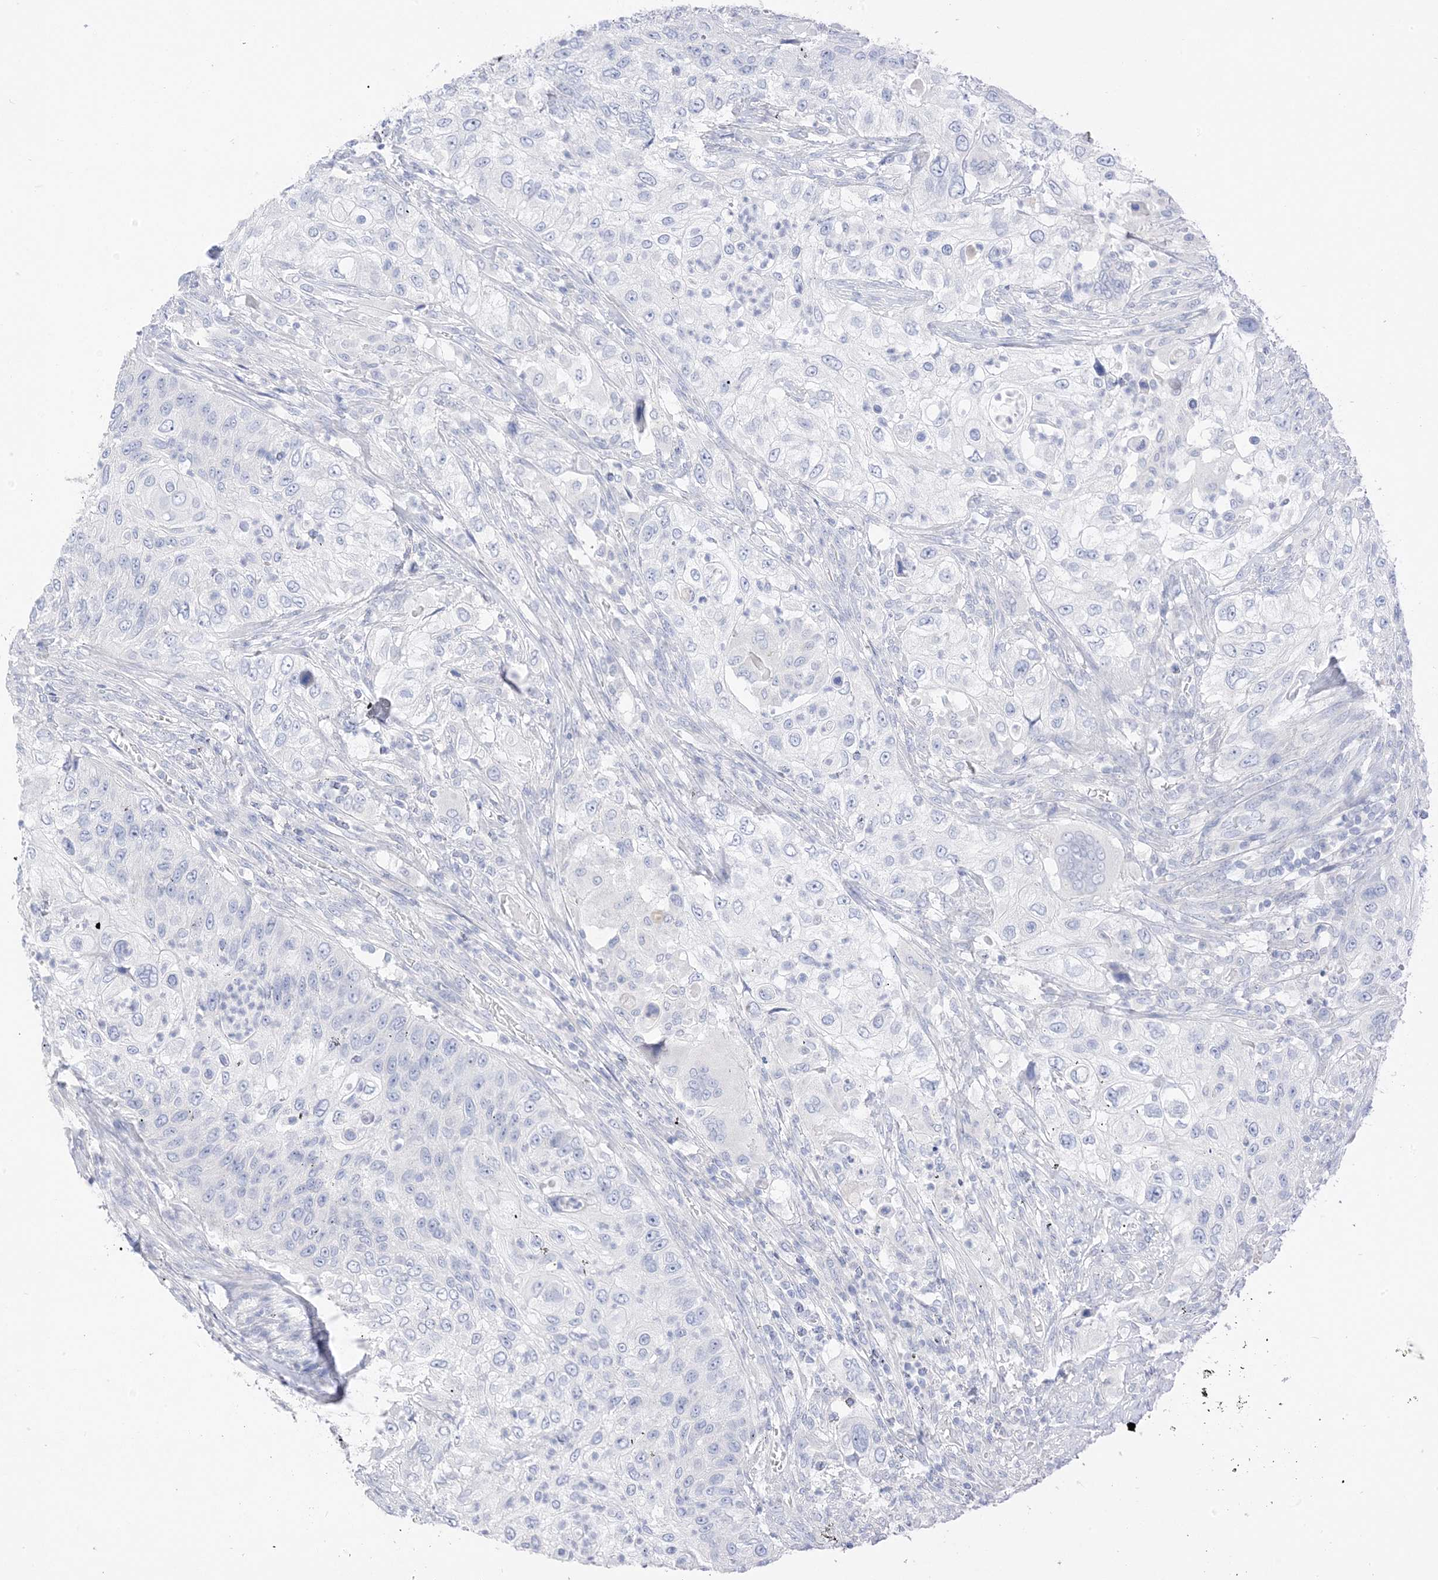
{"staining": {"intensity": "negative", "quantity": "none", "location": "none"}, "tissue": "urothelial cancer", "cell_type": "Tumor cells", "image_type": "cancer", "snomed": [{"axis": "morphology", "description": "Urothelial carcinoma, High grade"}, {"axis": "topography", "description": "Urinary bladder"}], "caption": "A high-resolution image shows immunohistochemistry staining of urothelial cancer, which shows no significant positivity in tumor cells. The staining was performed using DAB (3,3'-diaminobenzidine) to visualize the protein expression in brown, while the nuclei were stained in blue with hematoxylin (Magnification: 20x).", "gene": "MUC17", "patient": {"sex": "female", "age": 60}}